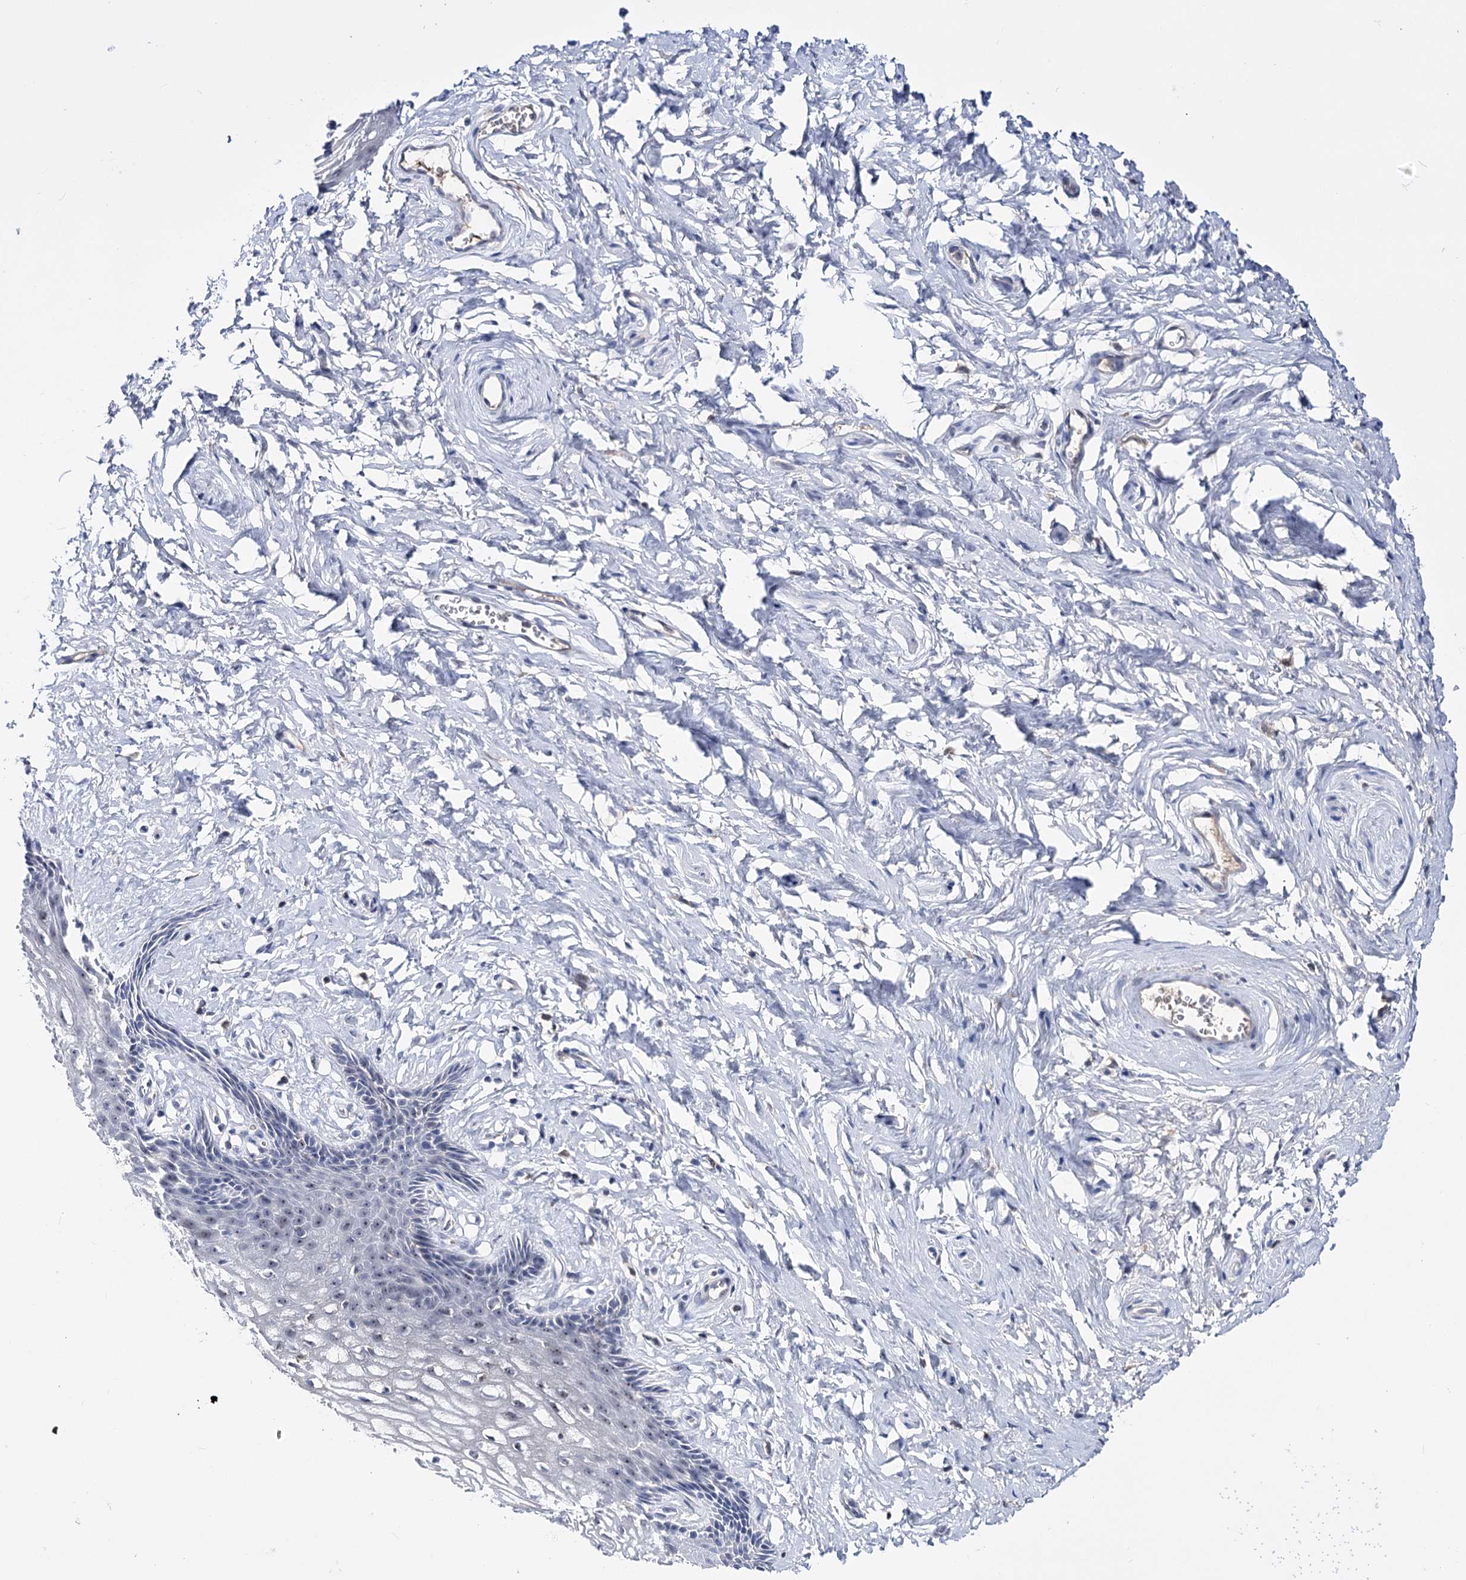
{"staining": {"intensity": "moderate", "quantity": "25%-75%", "location": "nuclear"}, "tissue": "vagina", "cell_type": "Squamous epithelial cells", "image_type": "normal", "snomed": [{"axis": "morphology", "description": "Normal tissue, NOS"}, {"axis": "topography", "description": "Vagina"}, {"axis": "topography", "description": "Cervix"}], "caption": "IHC (DAB (3,3'-diaminobenzidine)) staining of normal vagina shows moderate nuclear protein staining in about 25%-75% of squamous epithelial cells.", "gene": "PCGF5", "patient": {"sex": "female", "age": 40}}